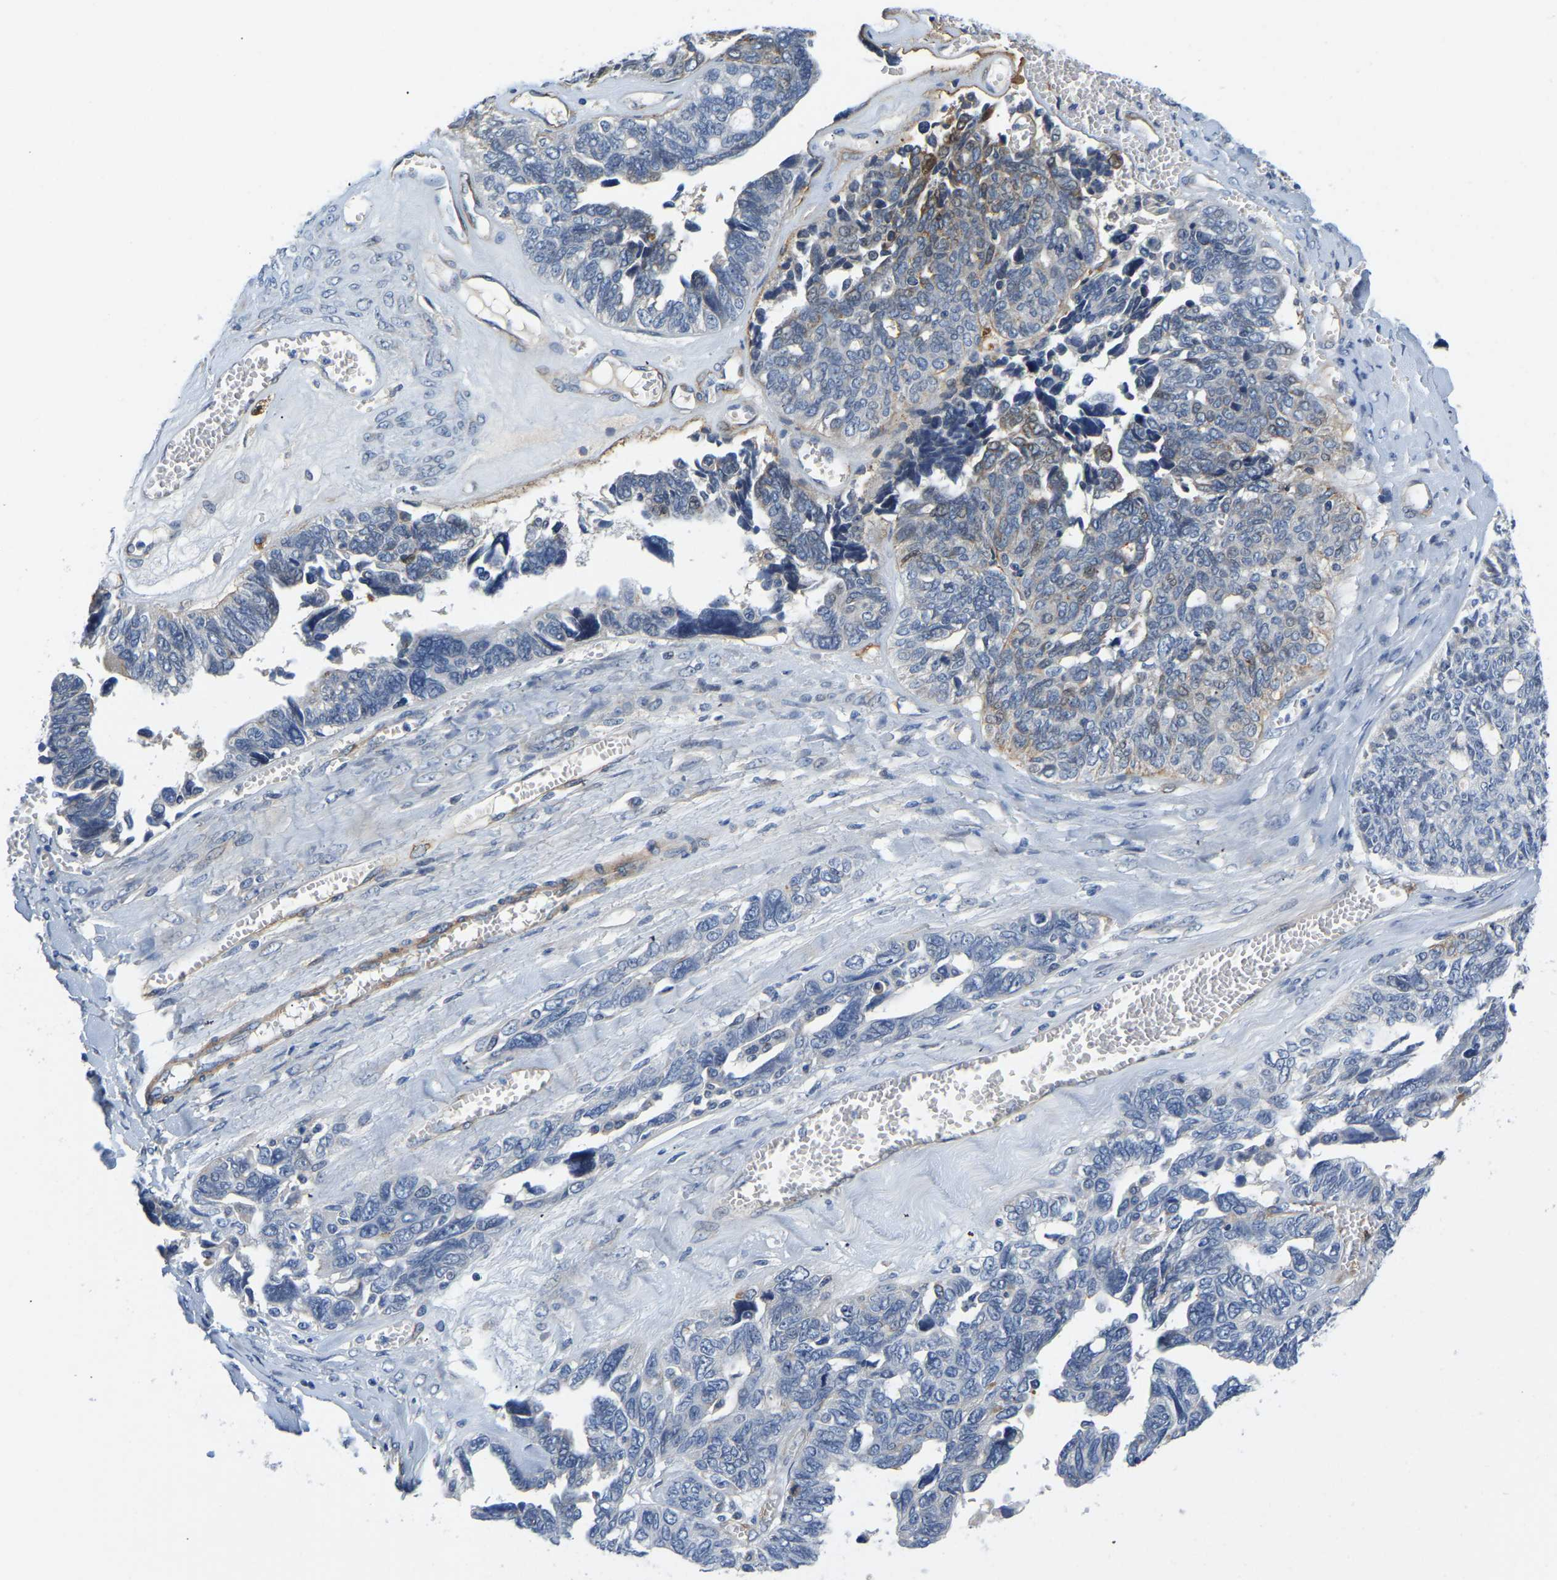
{"staining": {"intensity": "negative", "quantity": "none", "location": "none"}, "tissue": "ovarian cancer", "cell_type": "Tumor cells", "image_type": "cancer", "snomed": [{"axis": "morphology", "description": "Cystadenocarcinoma, serous, NOS"}, {"axis": "topography", "description": "Ovary"}], "caption": "Tumor cells show no significant staining in serous cystadenocarcinoma (ovarian). (DAB IHC, high magnification).", "gene": "LIAS", "patient": {"sex": "female", "age": 79}}